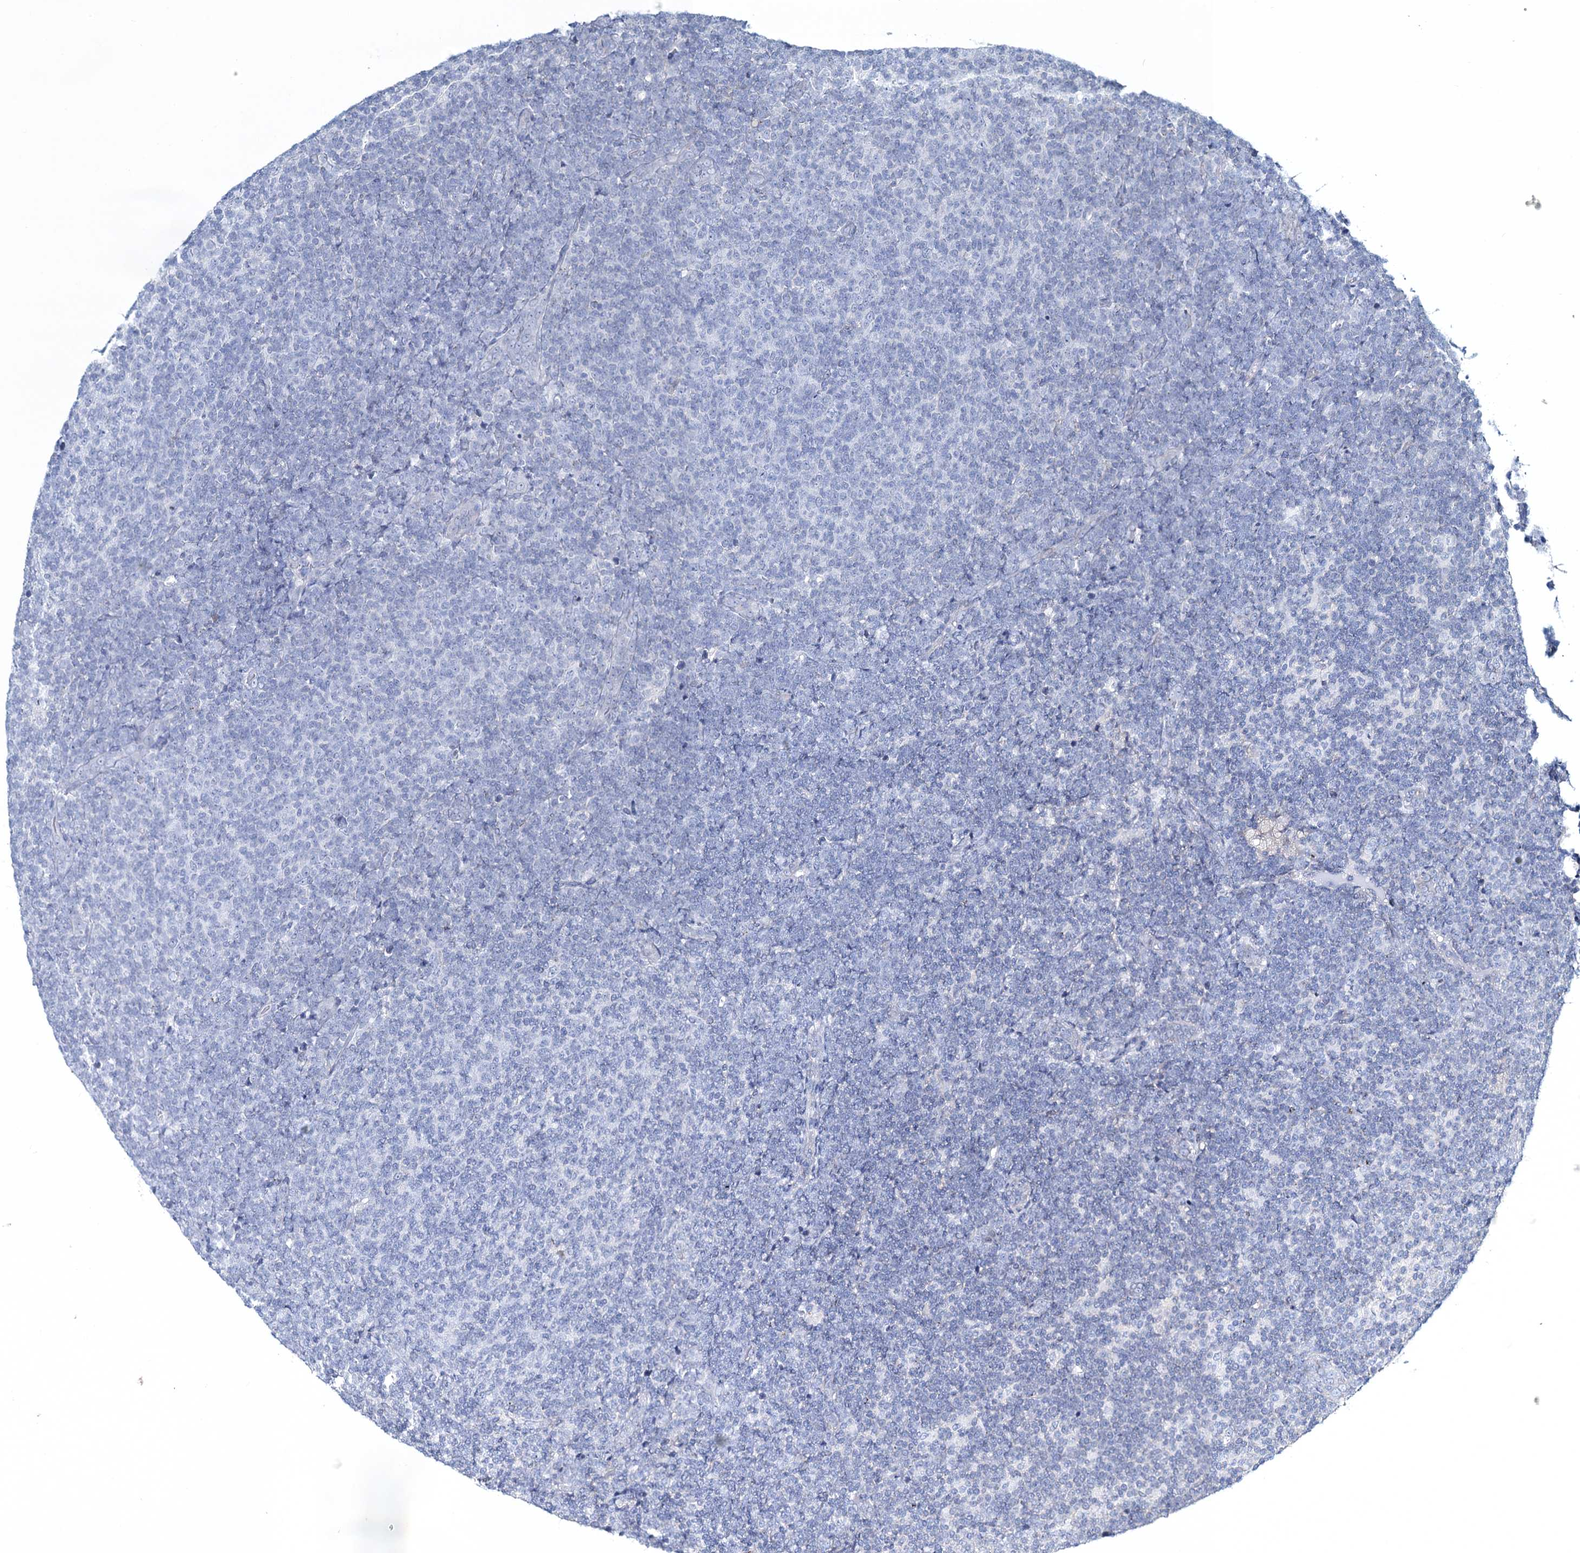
{"staining": {"intensity": "negative", "quantity": "none", "location": "none"}, "tissue": "lymphoma", "cell_type": "Tumor cells", "image_type": "cancer", "snomed": [{"axis": "morphology", "description": "Malignant lymphoma, non-Hodgkin's type, Low grade"}, {"axis": "topography", "description": "Lymph node"}], "caption": "Lymphoma was stained to show a protein in brown. There is no significant positivity in tumor cells. (DAB immunohistochemistry with hematoxylin counter stain).", "gene": "TOX3", "patient": {"sex": "male", "age": 66}}